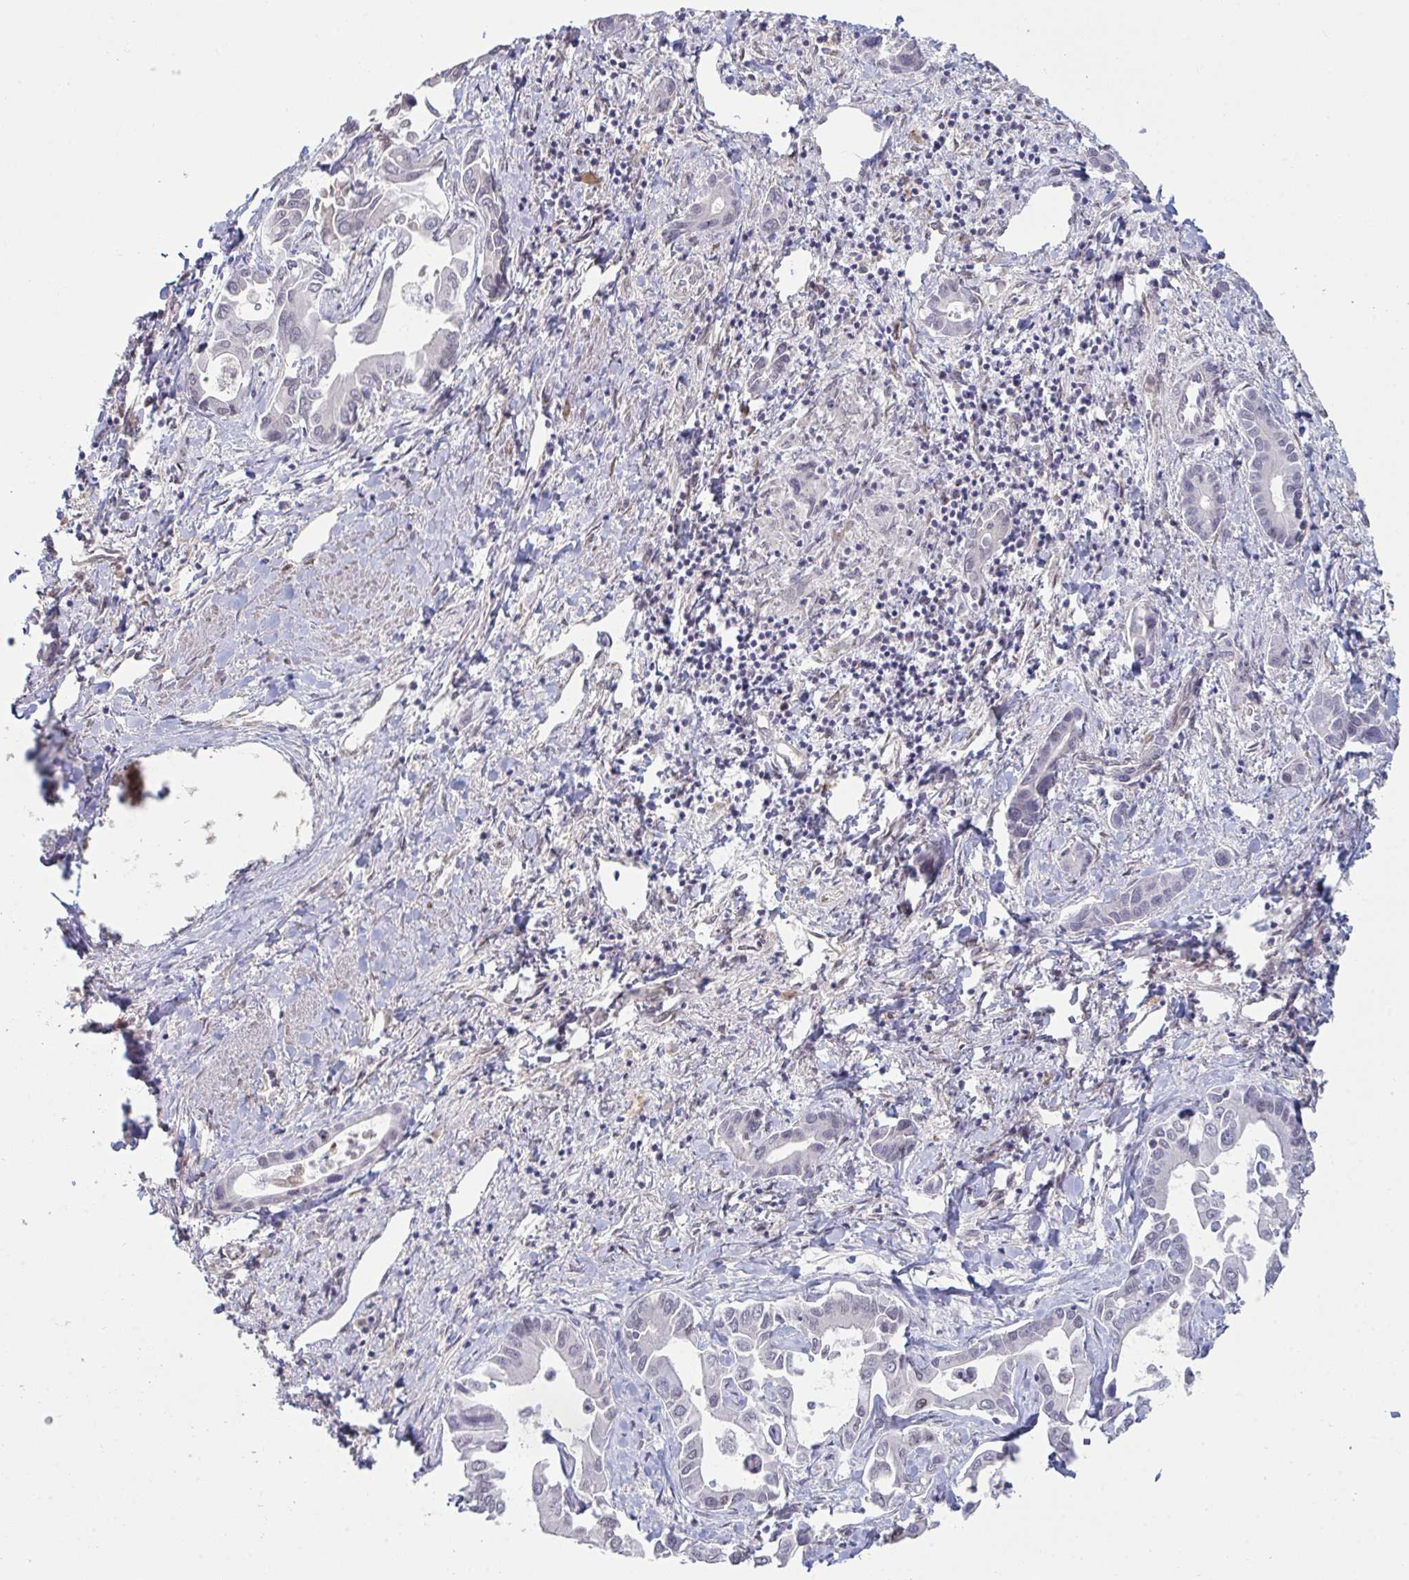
{"staining": {"intensity": "negative", "quantity": "none", "location": "none"}, "tissue": "liver cancer", "cell_type": "Tumor cells", "image_type": "cancer", "snomed": [{"axis": "morphology", "description": "Cholangiocarcinoma"}, {"axis": "topography", "description": "Liver"}], "caption": "Liver cancer (cholangiocarcinoma) stained for a protein using IHC shows no positivity tumor cells.", "gene": "SETD7", "patient": {"sex": "male", "age": 66}}